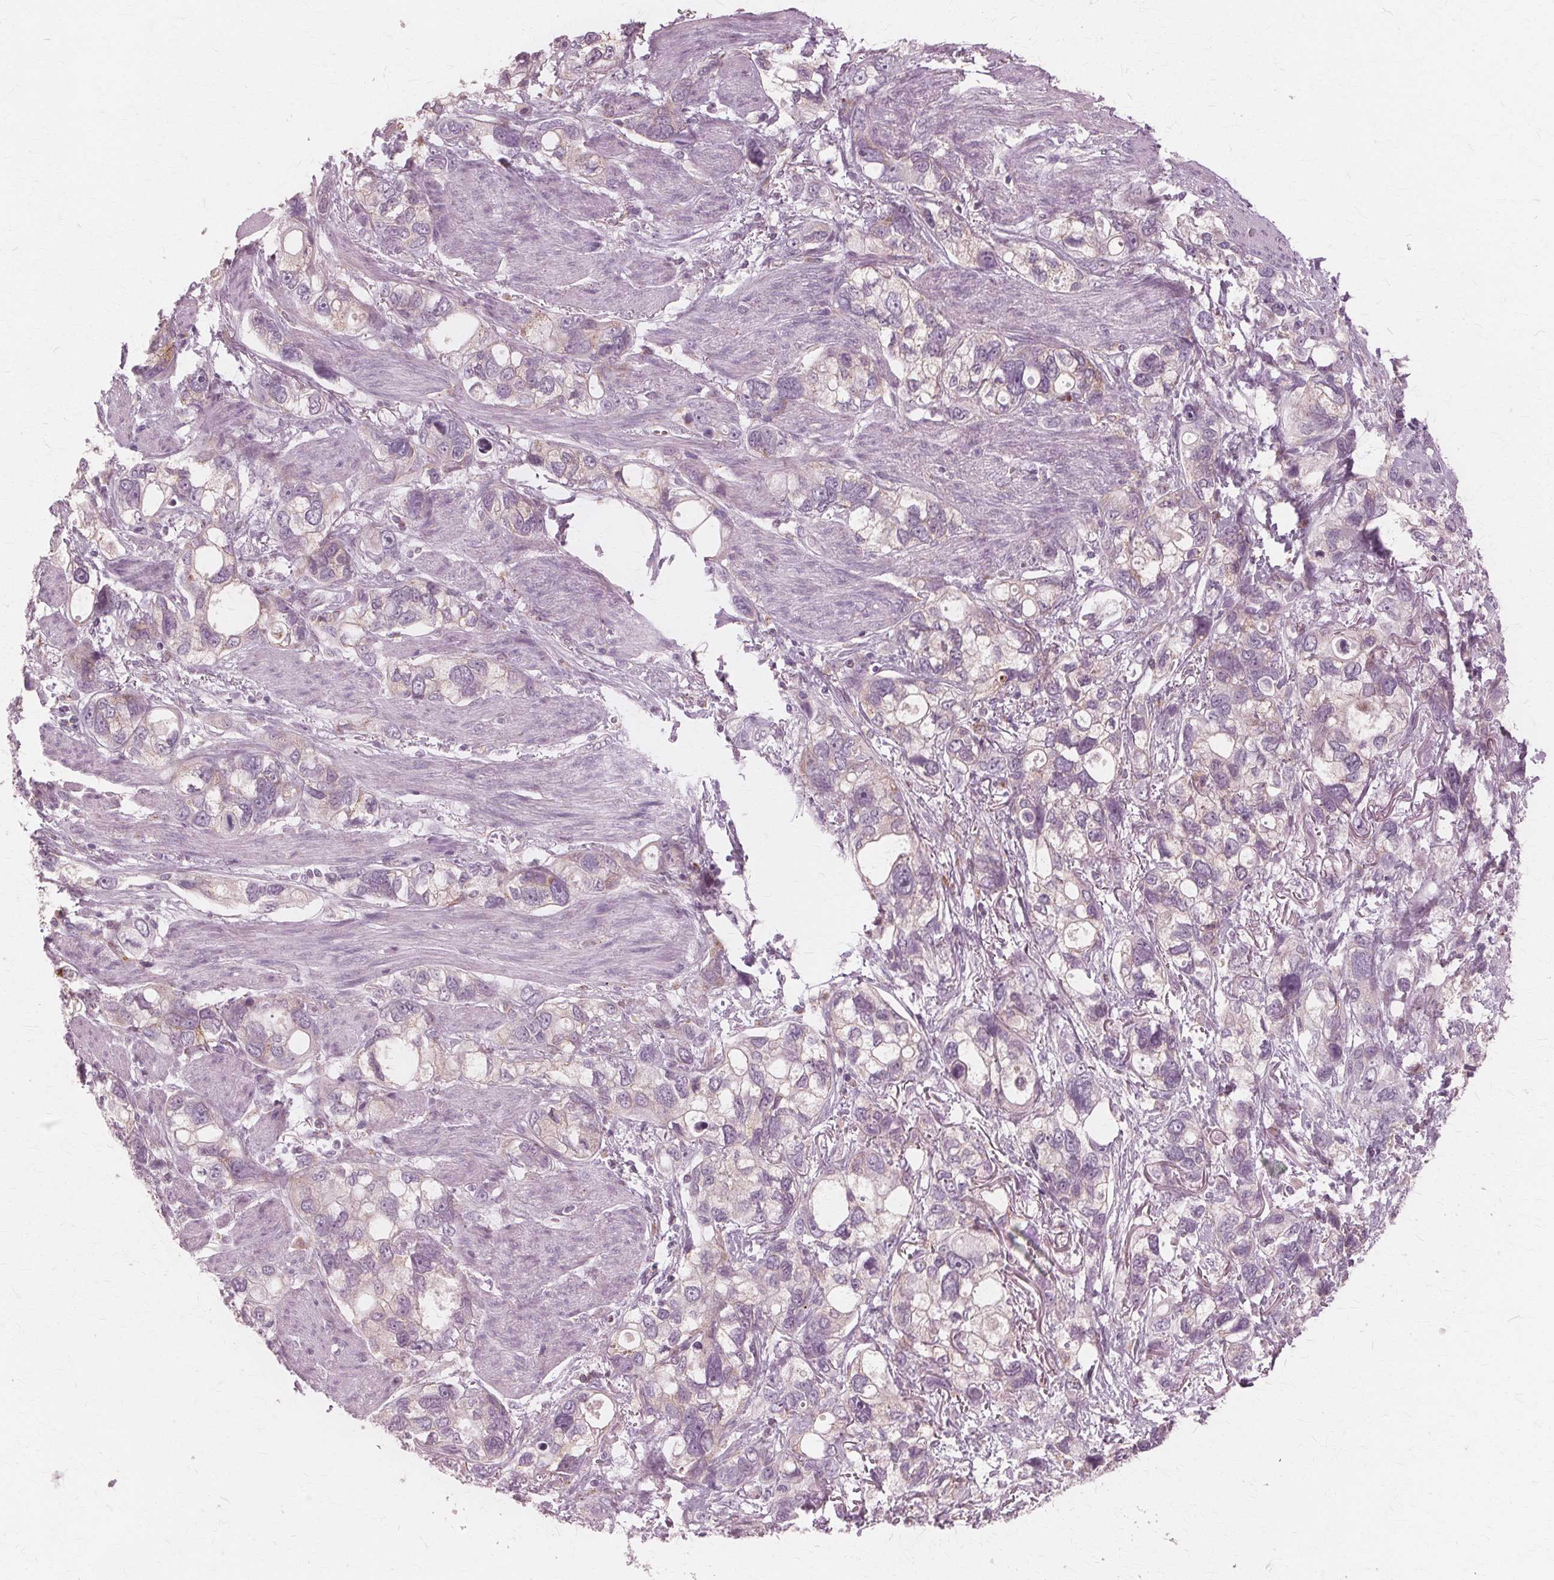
{"staining": {"intensity": "negative", "quantity": "none", "location": "none"}, "tissue": "stomach cancer", "cell_type": "Tumor cells", "image_type": "cancer", "snomed": [{"axis": "morphology", "description": "Adenocarcinoma, NOS"}, {"axis": "topography", "description": "Stomach, upper"}], "caption": "An image of human stomach cancer (adenocarcinoma) is negative for staining in tumor cells. (IHC, brightfield microscopy, high magnification).", "gene": "DNASE2", "patient": {"sex": "female", "age": 81}}